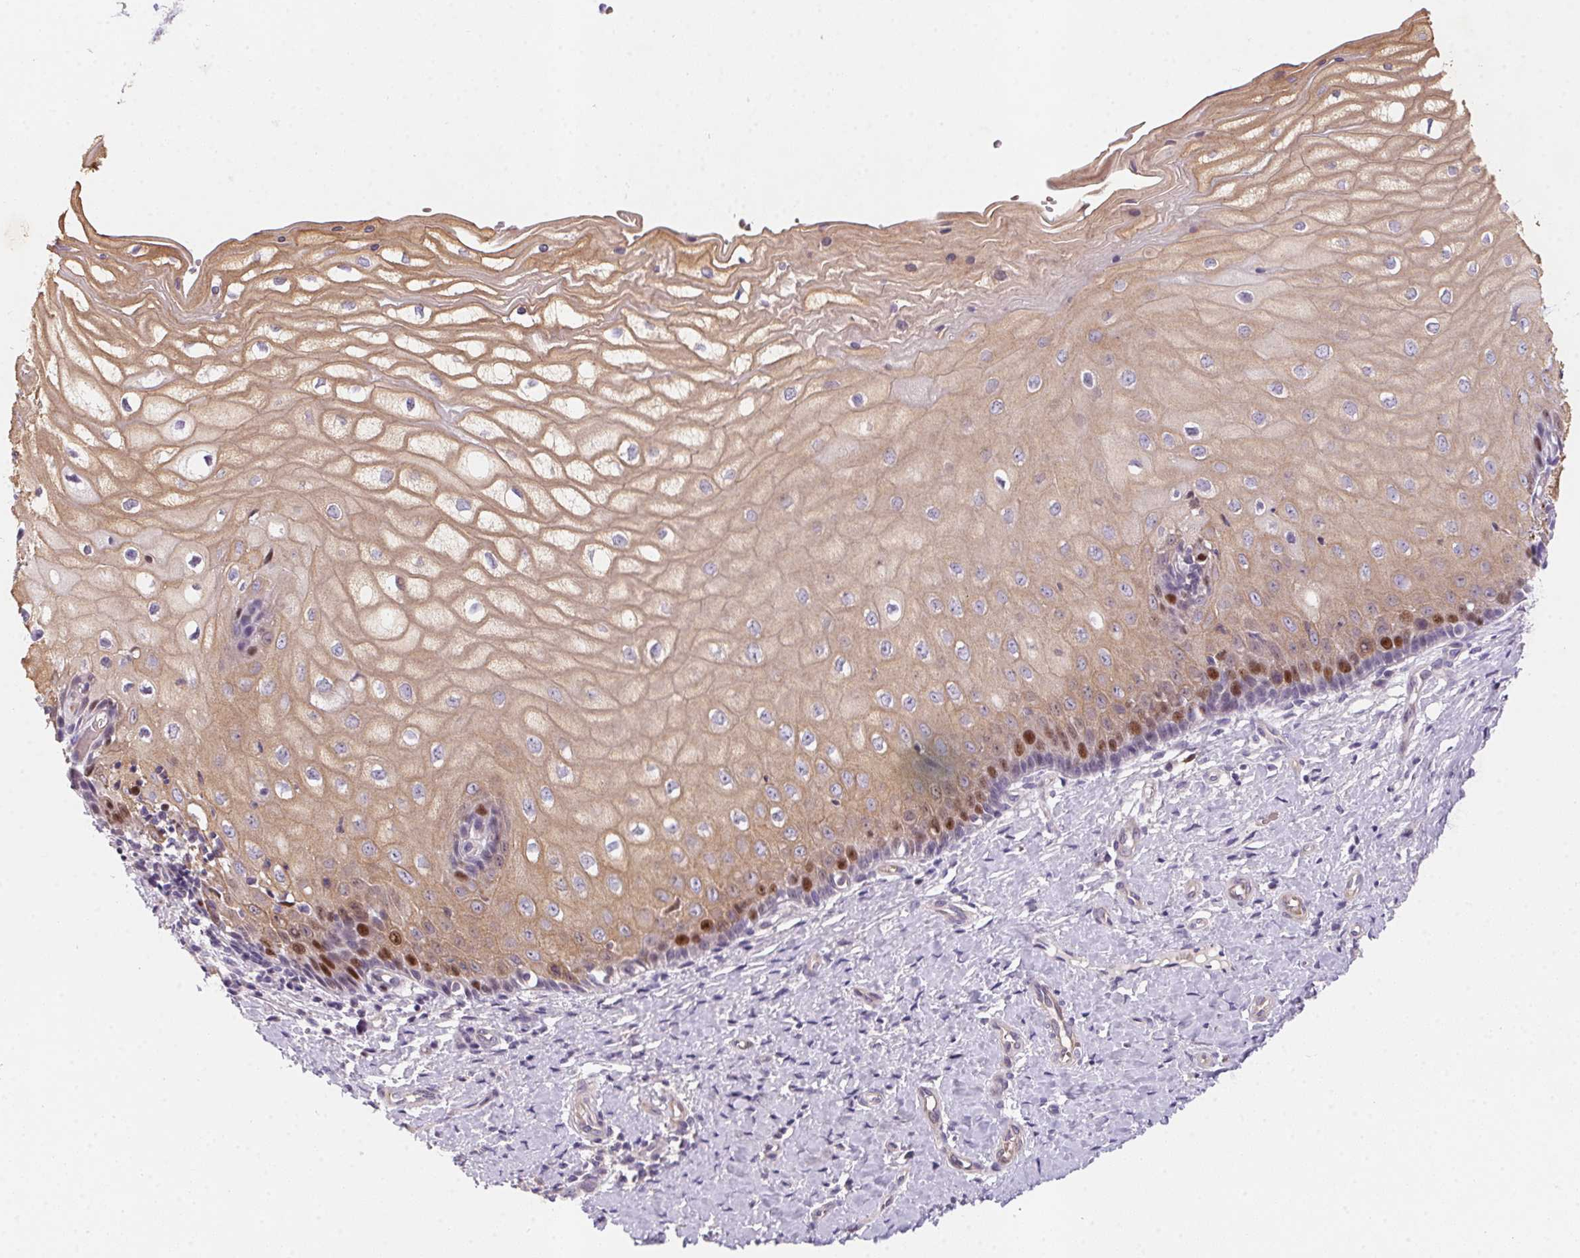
{"staining": {"intensity": "weak", "quantity": "<25%", "location": "nuclear"}, "tissue": "cervix", "cell_type": "Glandular cells", "image_type": "normal", "snomed": [{"axis": "morphology", "description": "Normal tissue, NOS"}, {"axis": "topography", "description": "Cervix"}], "caption": "Immunohistochemical staining of benign human cervix shows no significant staining in glandular cells. (Brightfield microscopy of DAB (3,3'-diaminobenzidine) IHC at high magnification).", "gene": "HELLS", "patient": {"sex": "female", "age": 37}}